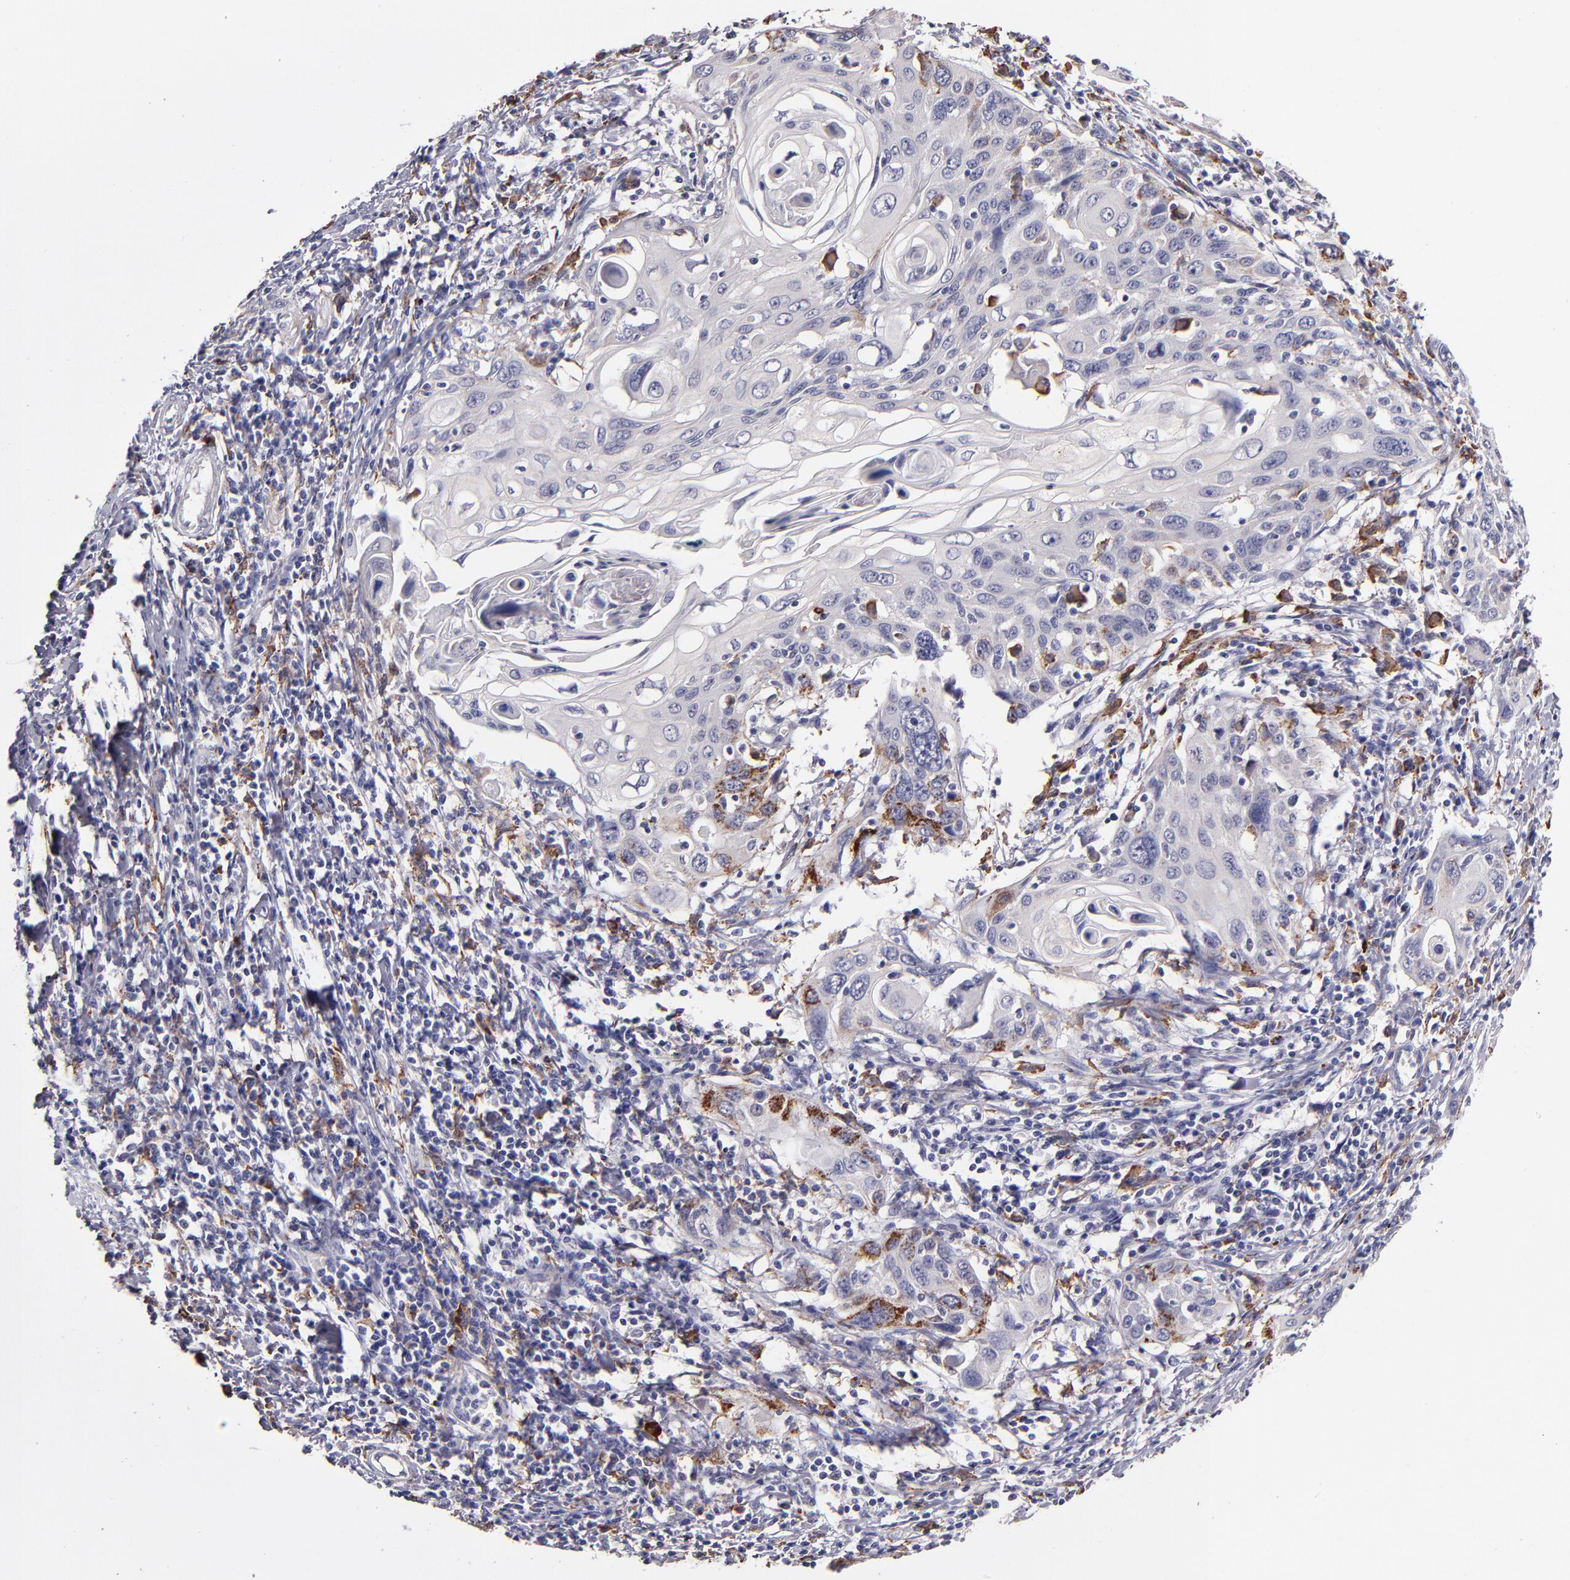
{"staining": {"intensity": "moderate", "quantity": "<25%", "location": "cytoplasmic/membranous"}, "tissue": "cervical cancer", "cell_type": "Tumor cells", "image_type": "cancer", "snomed": [{"axis": "morphology", "description": "Squamous cell carcinoma, NOS"}, {"axis": "topography", "description": "Cervix"}], "caption": "Immunohistochemistry histopathology image of neoplastic tissue: human cervical cancer (squamous cell carcinoma) stained using IHC demonstrates low levels of moderate protein expression localized specifically in the cytoplasmic/membranous of tumor cells, appearing as a cytoplasmic/membranous brown color.", "gene": "GLDC", "patient": {"sex": "female", "age": 54}}